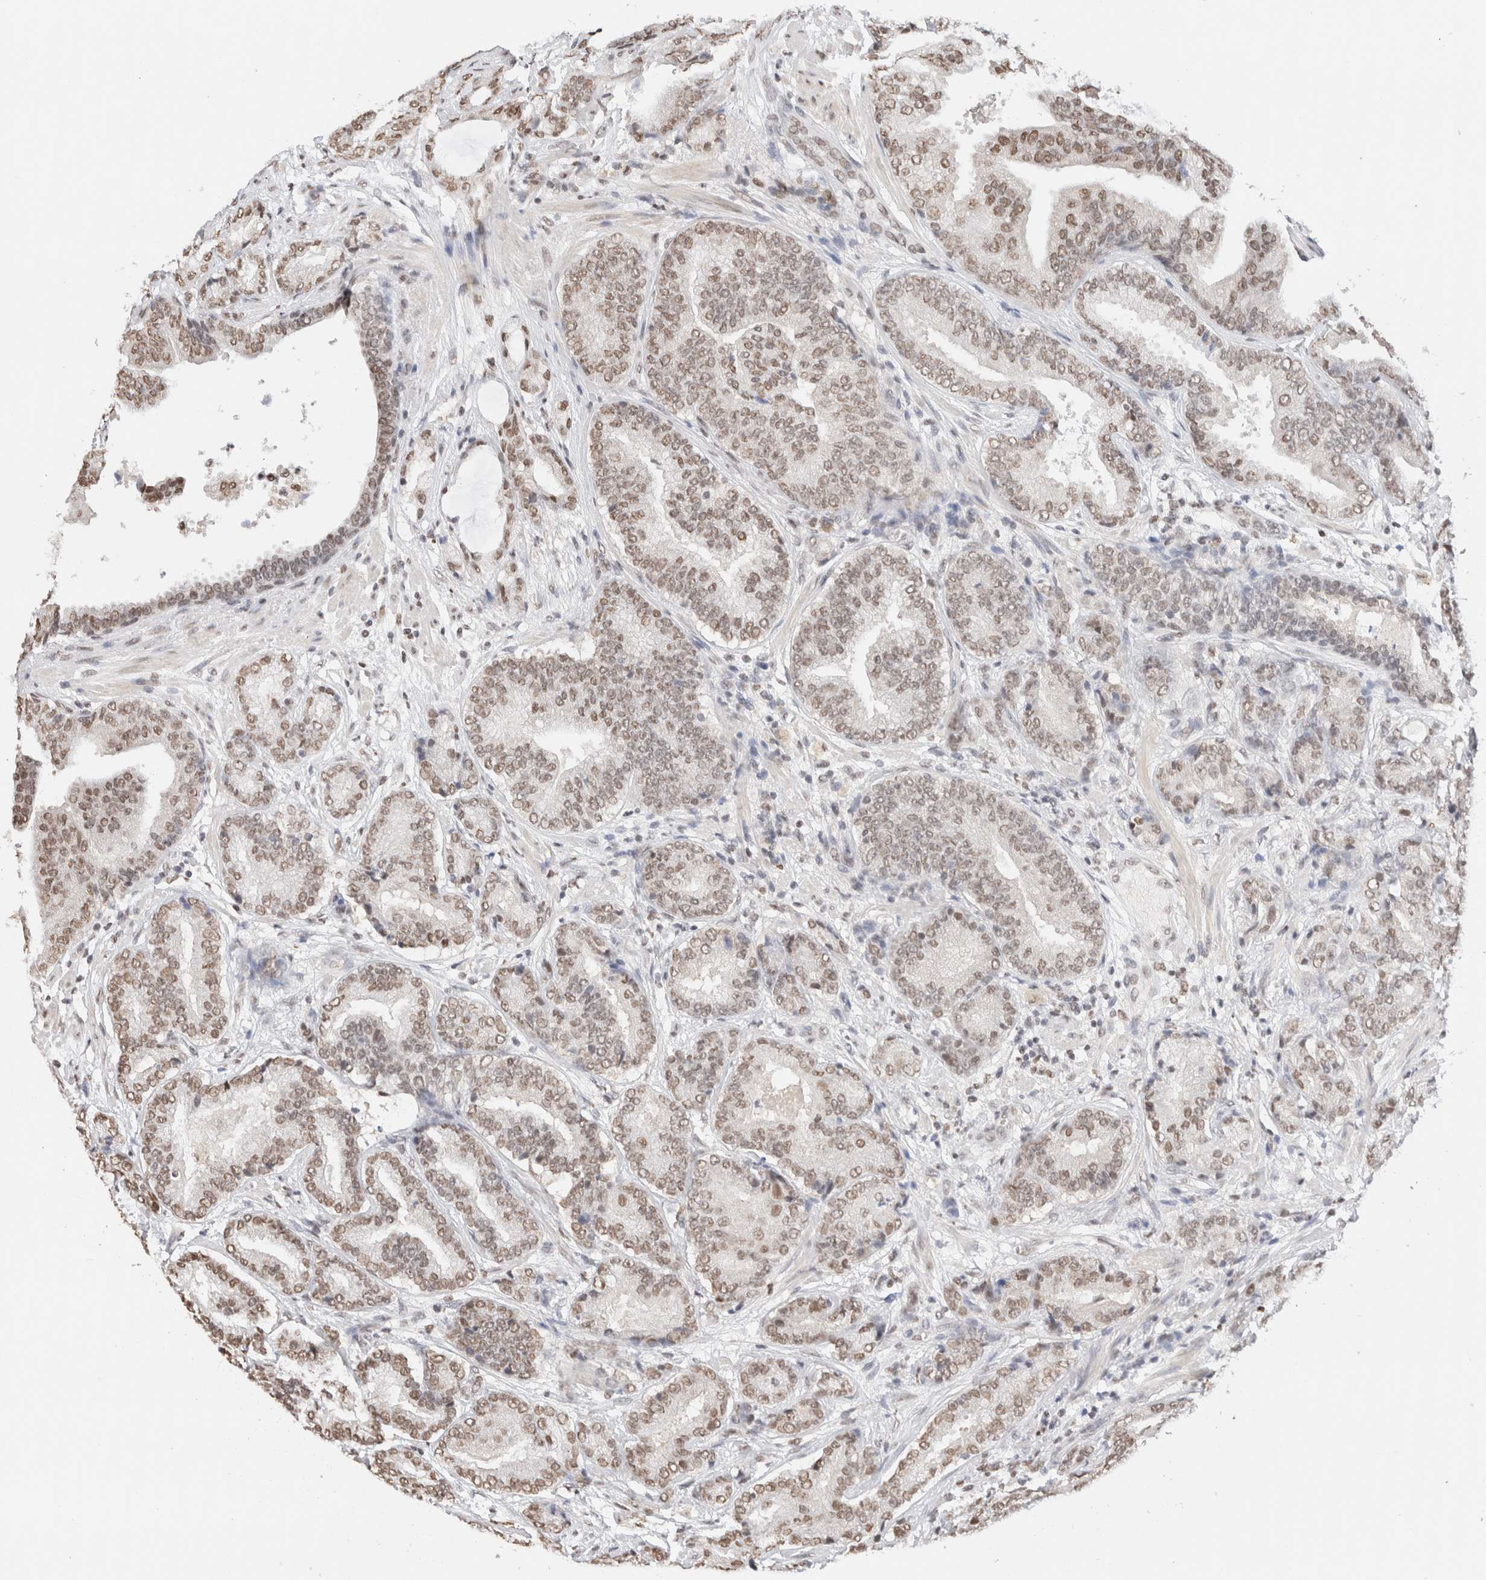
{"staining": {"intensity": "moderate", "quantity": ">75%", "location": "nuclear"}, "tissue": "prostate cancer", "cell_type": "Tumor cells", "image_type": "cancer", "snomed": [{"axis": "morphology", "description": "Adenocarcinoma, High grade"}, {"axis": "topography", "description": "Prostate"}], "caption": "A high-resolution image shows immunohistochemistry staining of adenocarcinoma (high-grade) (prostate), which shows moderate nuclear positivity in about >75% of tumor cells. (Brightfield microscopy of DAB IHC at high magnification).", "gene": "SUPT3H", "patient": {"sex": "male", "age": 55}}